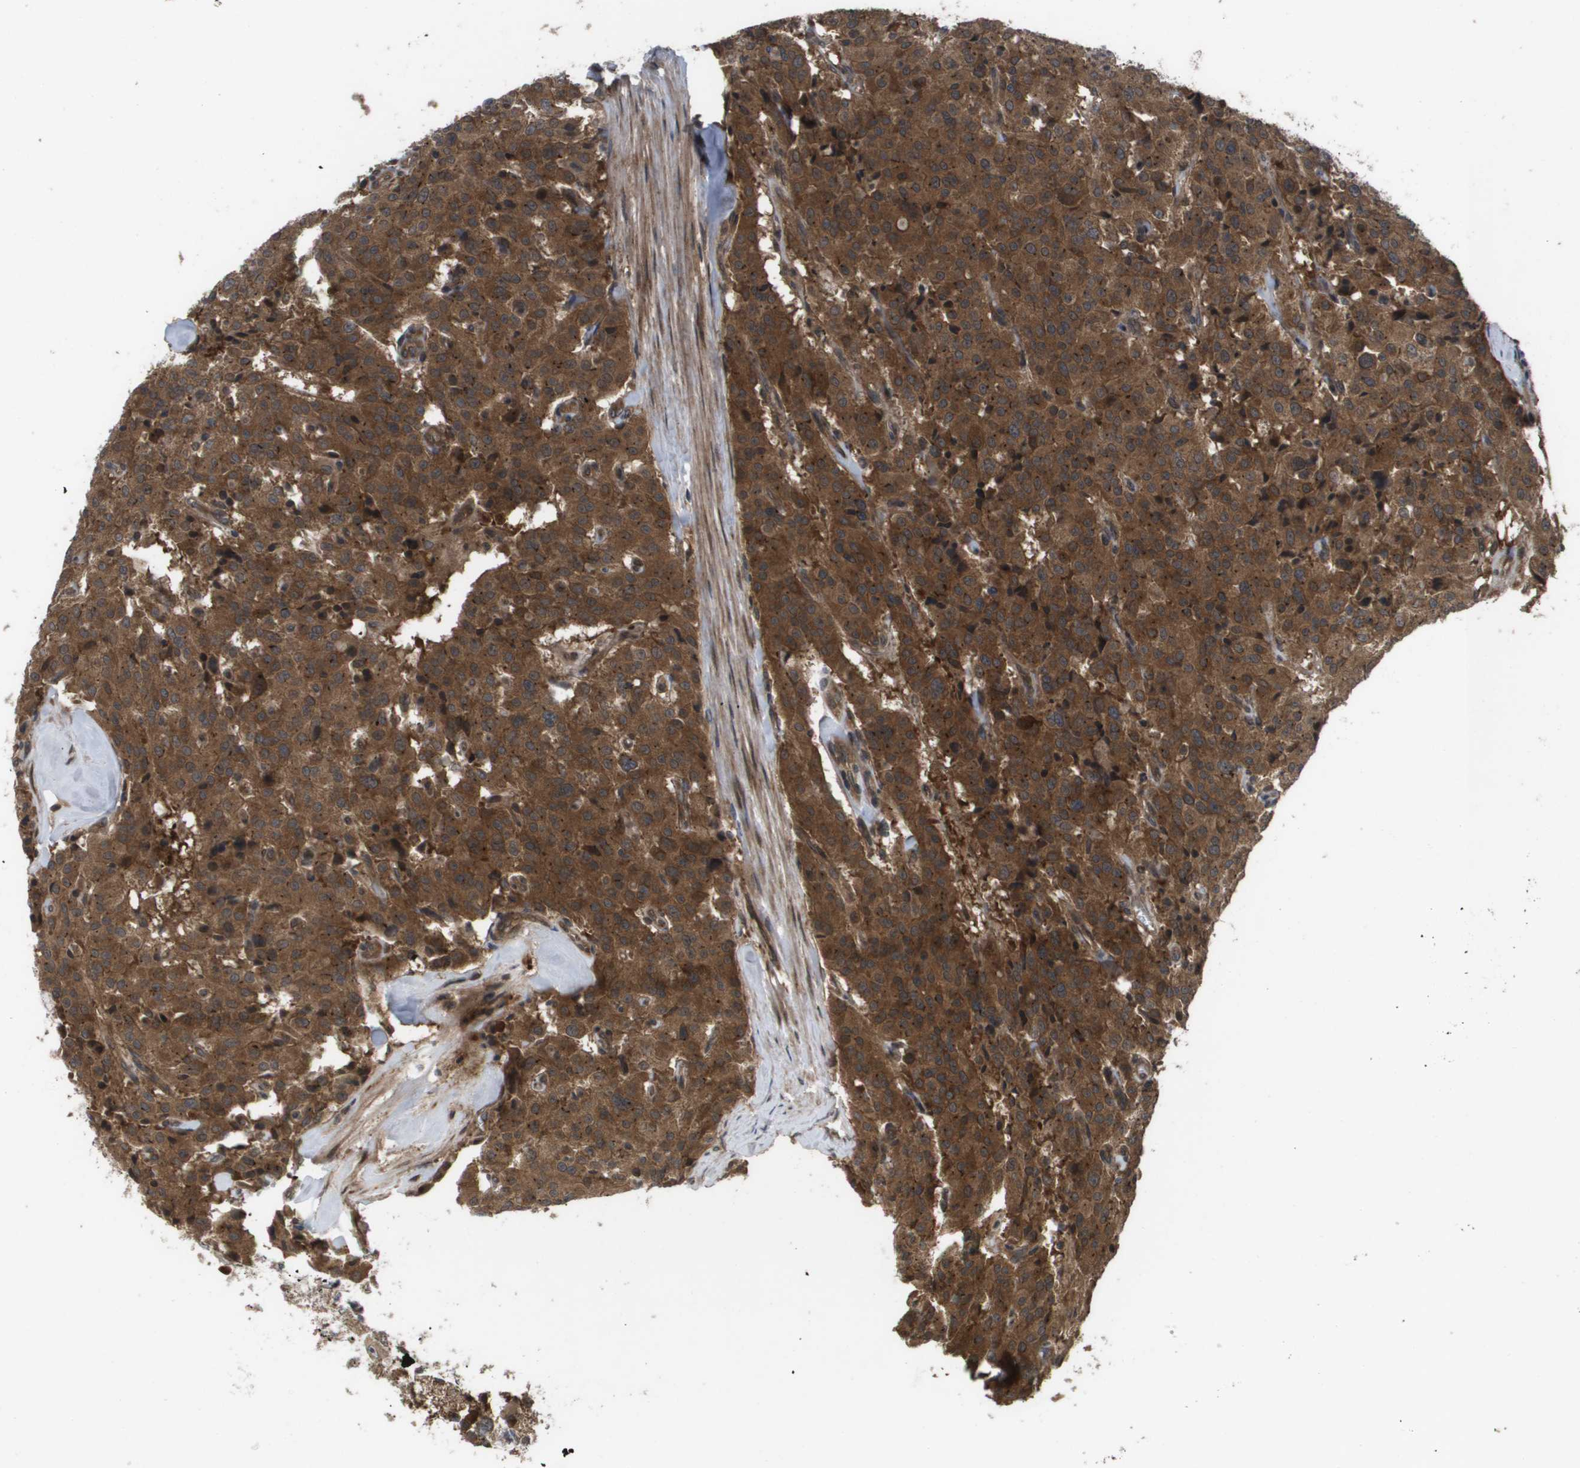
{"staining": {"intensity": "strong", "quantity": ">75%", "location": "cytoplasmic/membranous,nuclear"}, "tissue": "carcinoid", "cell_type": "Tumor cells", "image_type": "cancer", "snomed": [{"axis": "morphology", "description": "Carcinoid, malignant, NOS"}, {"axis": "topography", "description": "Lung"}], "caption": "Immunohistochemistry (IHC) (DAB (3,3'-diaminobenzidine)) staining of human malignant carcinoid shows strong cytoplasmic/membranous and nuclear protein staining in about >75% of tumor cells. The staining was performed using DAB (3,3'-diaminobenzidine), with brown indicating positive protein expression. Nuclei are stained blue with hematoxylin.", "gene": "CTPS2", "patient": {"sex": "male", "age": 30}}